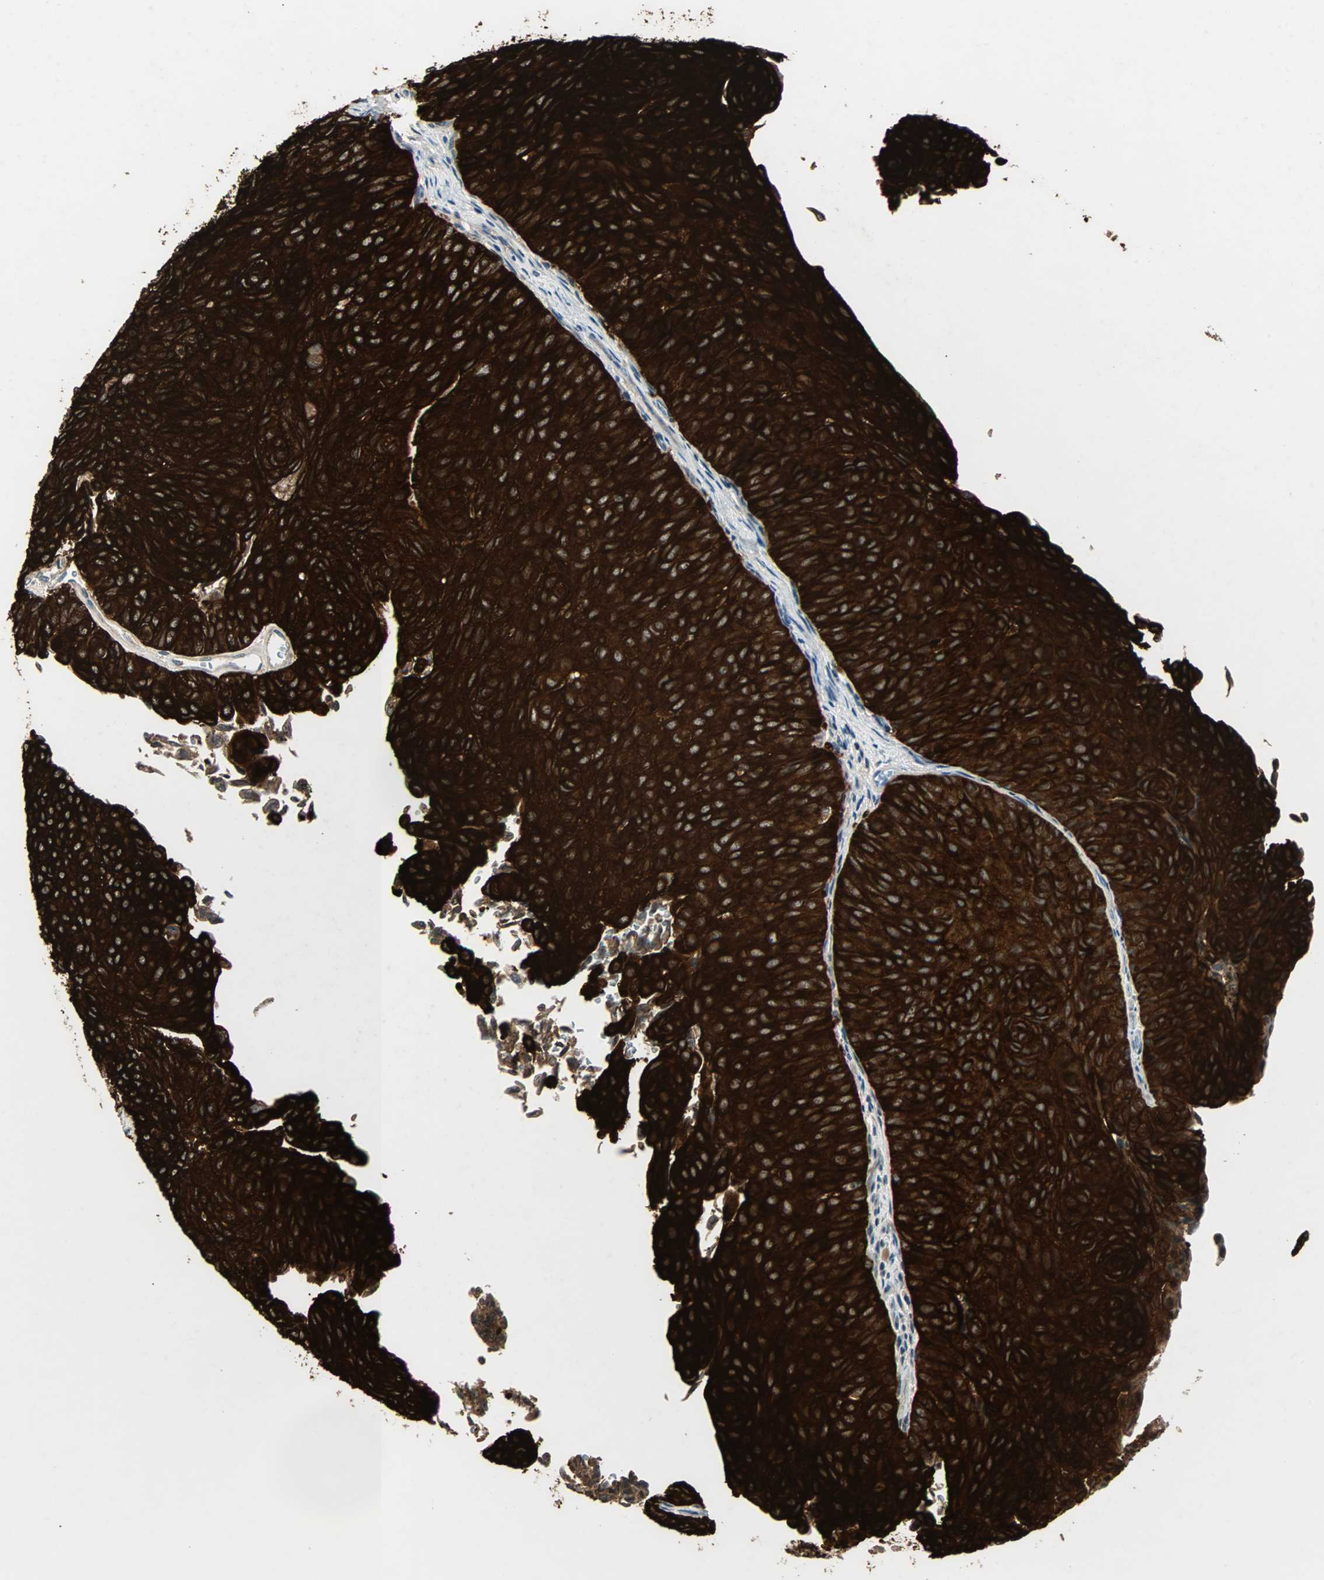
{"staining": {"intensity": "strong", "quantity": ">75%", "location": "cytoplasmic/membranous"}, "tissue": "urothelial cancer", "cell_type": "Tumor cells", "image_type": "cancer", "snomed": [{"axis": "morphology", "description": "Urothelial carcinoma, Low grade"}, {"axis": "topography", "description": "Urinary bladder"}], "caption": "A brown stain shows strong cytoplasmic/membranous staining of a protein in low-grade urothelial carcinoma tumor cells.", "gene": "CMC2", "patient": {"sex": "male", "age": 78}}